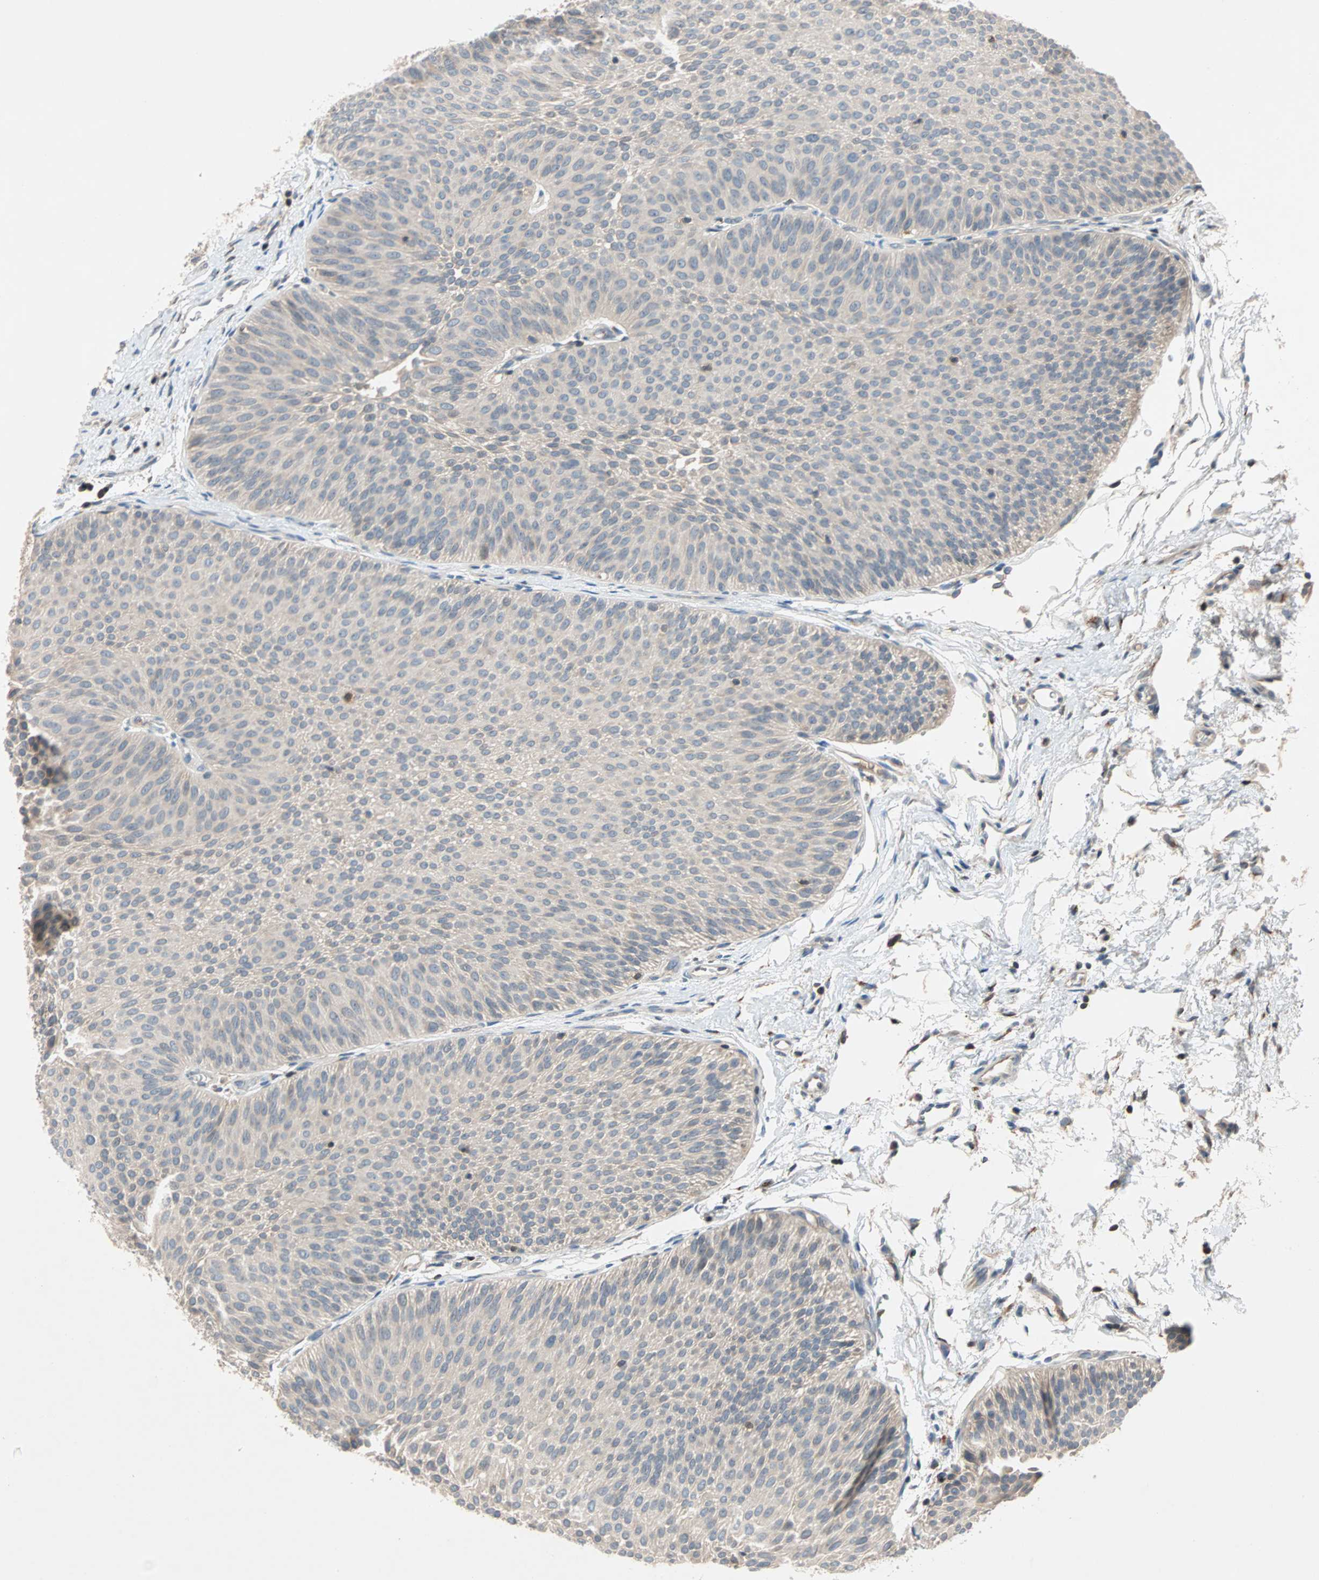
{"staining": {"intensity": "negative", "quantity": "none", "location": "none"}, "tissue": "urothelial cancer", "cell_type": "Tumor cells", "image_type": "cancer", "snomed": [{"axis": "morphology", "description": "Urothelial carcinoma, Low grade"}, {"axis": "topography", "description": "Urinary bladder"}], "caption": "This is a photomicrograph of immunohistochemistry (IHC) staining of urothelial cancer, which shows no expression in tumor cells. Brightfield microscopy of immunohistochemistry (IHC) stained with DAB (brown) and hematoxylin (blue), captured at high magnification.", "gene": "MAP4K1", "patient": {"sex": "female", "age": 60}}